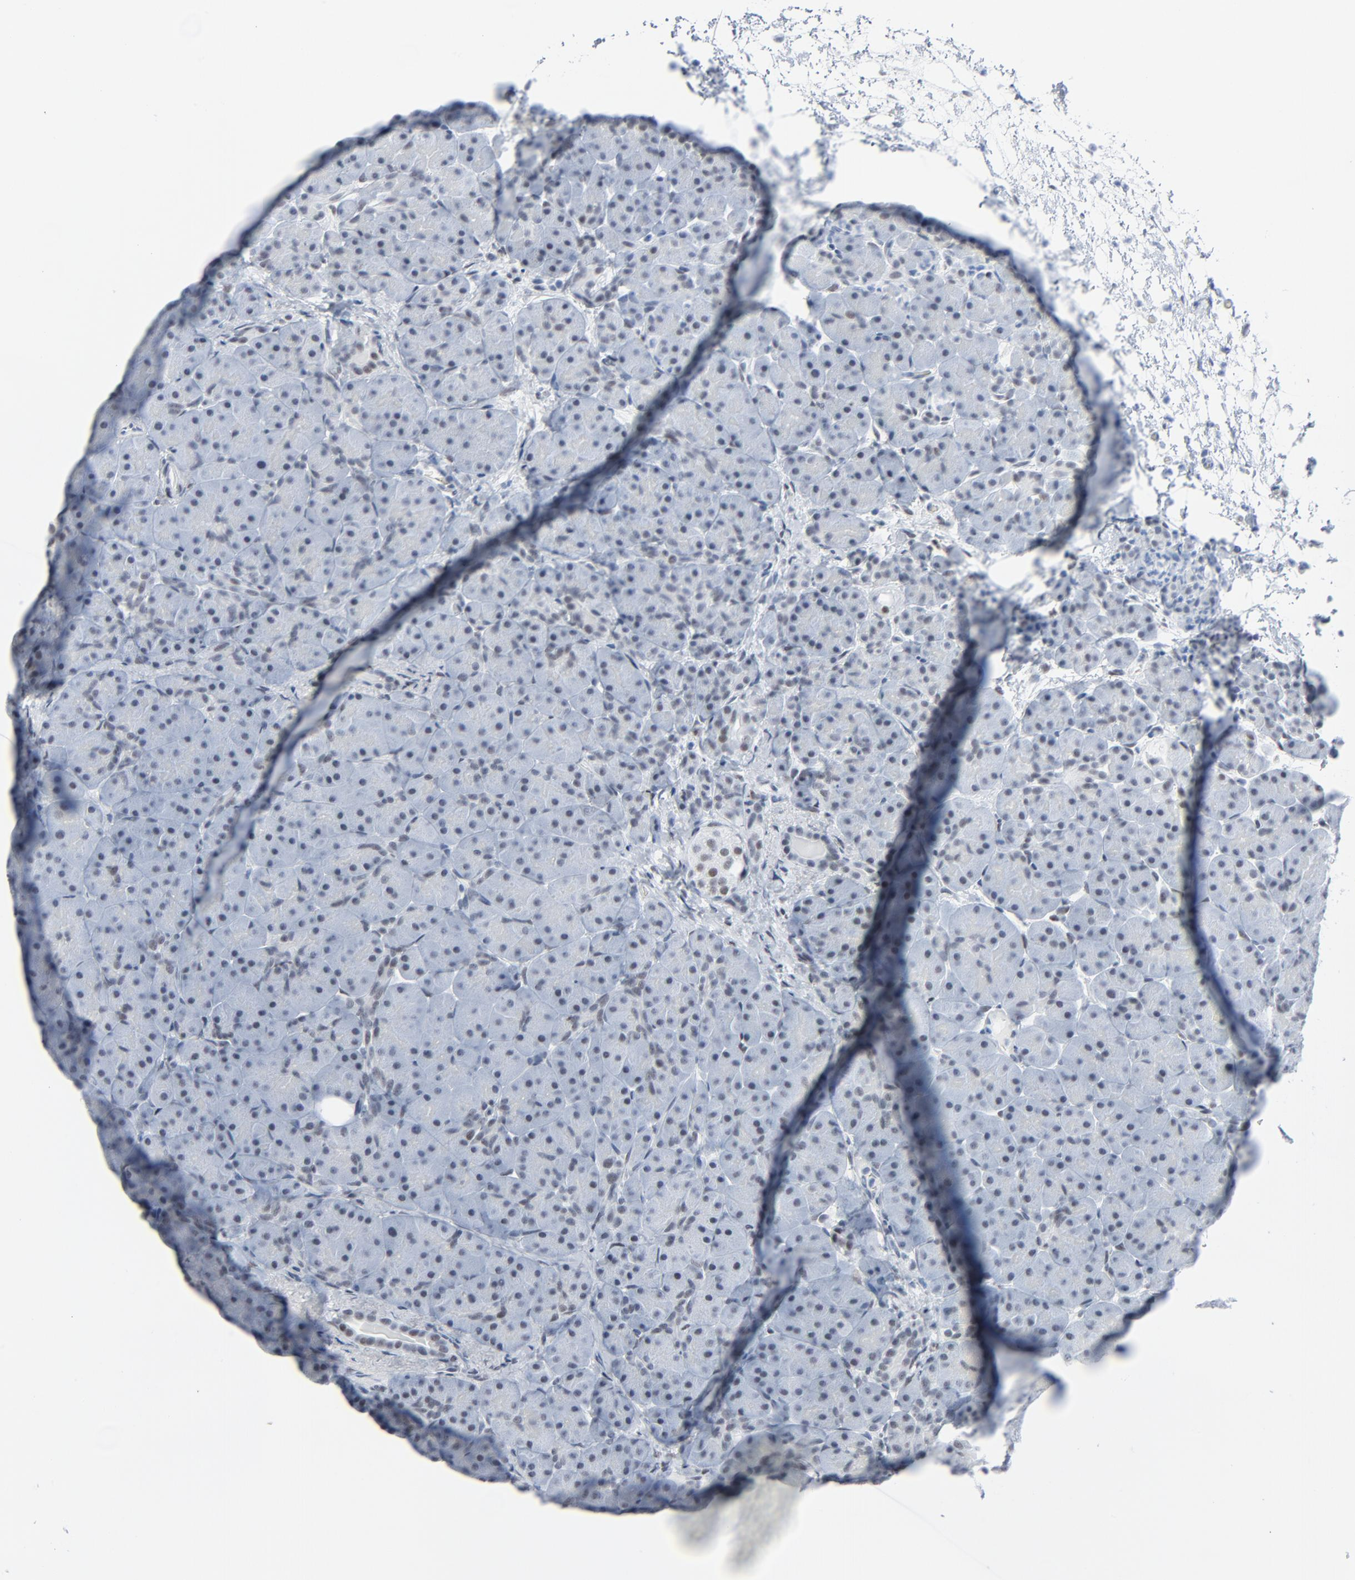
{"staining": {"intensity": "weak", "quantity": "25%-75%", "location": "nuclear"}, "tissue": "pancreas", "cell_type": "Exocrine glandular cells", "image_type": "normal", "snomed": [{"axis": "morphology", "description": "Normal tissue, NOS"}, {"axis": "topography", "description": "Pancreas"}], "caption": "An IHC photomicrograph of normal tissue is shown. Protein staining in brown highlights weak nuclear positivity in pancreas within exocrine glandular cells. (IHC, brightfield microscopy, high magnification).", "gene": "SIRT1", "patient": {"sex": "male", "age": 66}}